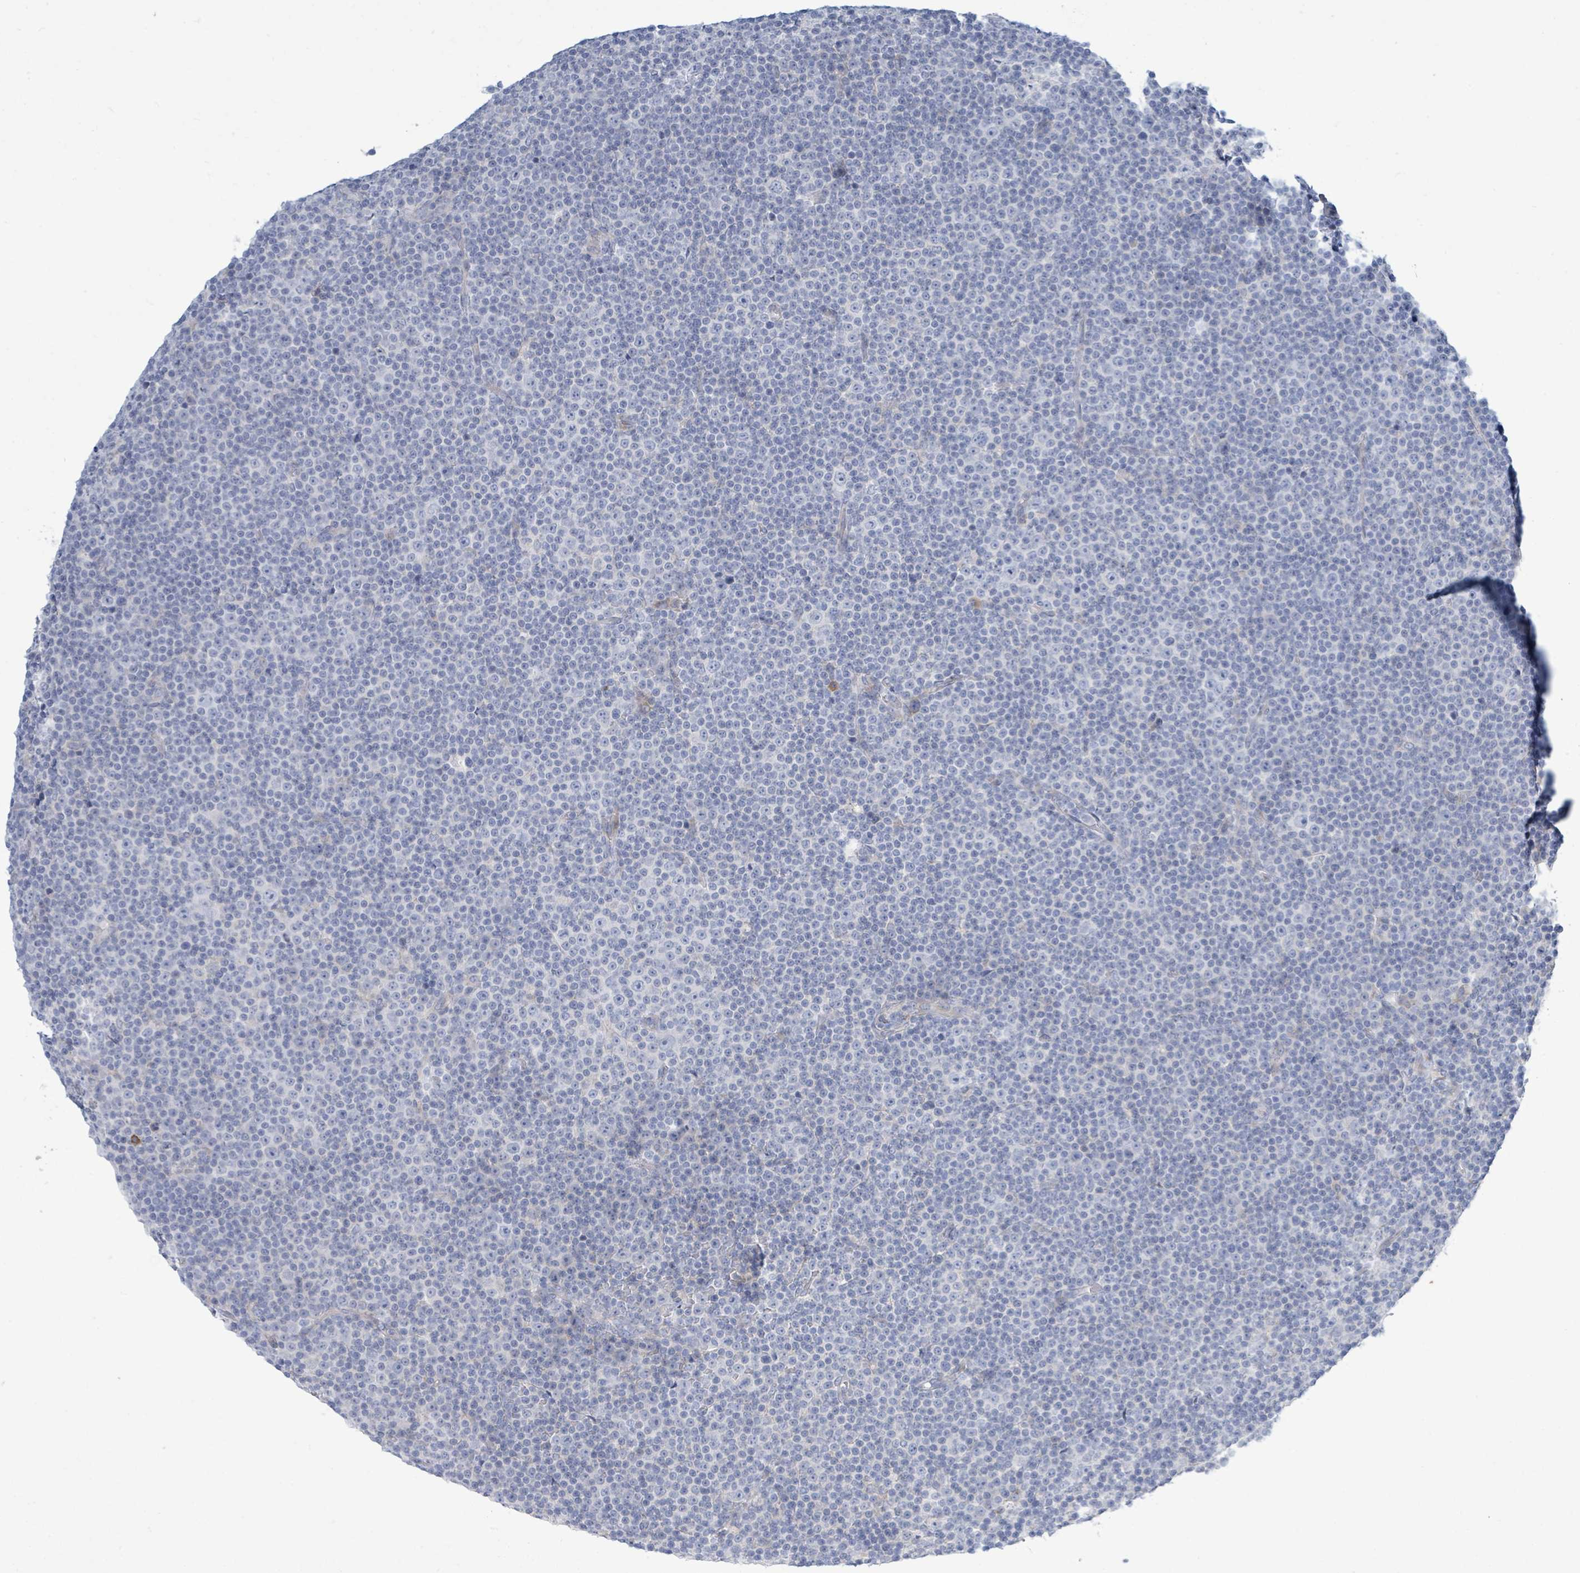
{"staining": {"intensity": "negative", "quantity": "none", "location": "none"}, "tissue": "lymphoma", "cell_type": "Tumor cells", "image_type": "cancer", "snomed": [{"axis": "morphology", "description": "Malignant lymphoma, non-Hodgkin's type, Low grade"}, {"axis": "topography", "description": "Lymph node"}], "caption": "There is no significant expression in tumor cells of malignant lymphoma, non-Hodgkin's type (low-grade).", "gene": "SIRPB1", "patient": {"sex": "female", "age": 67}}